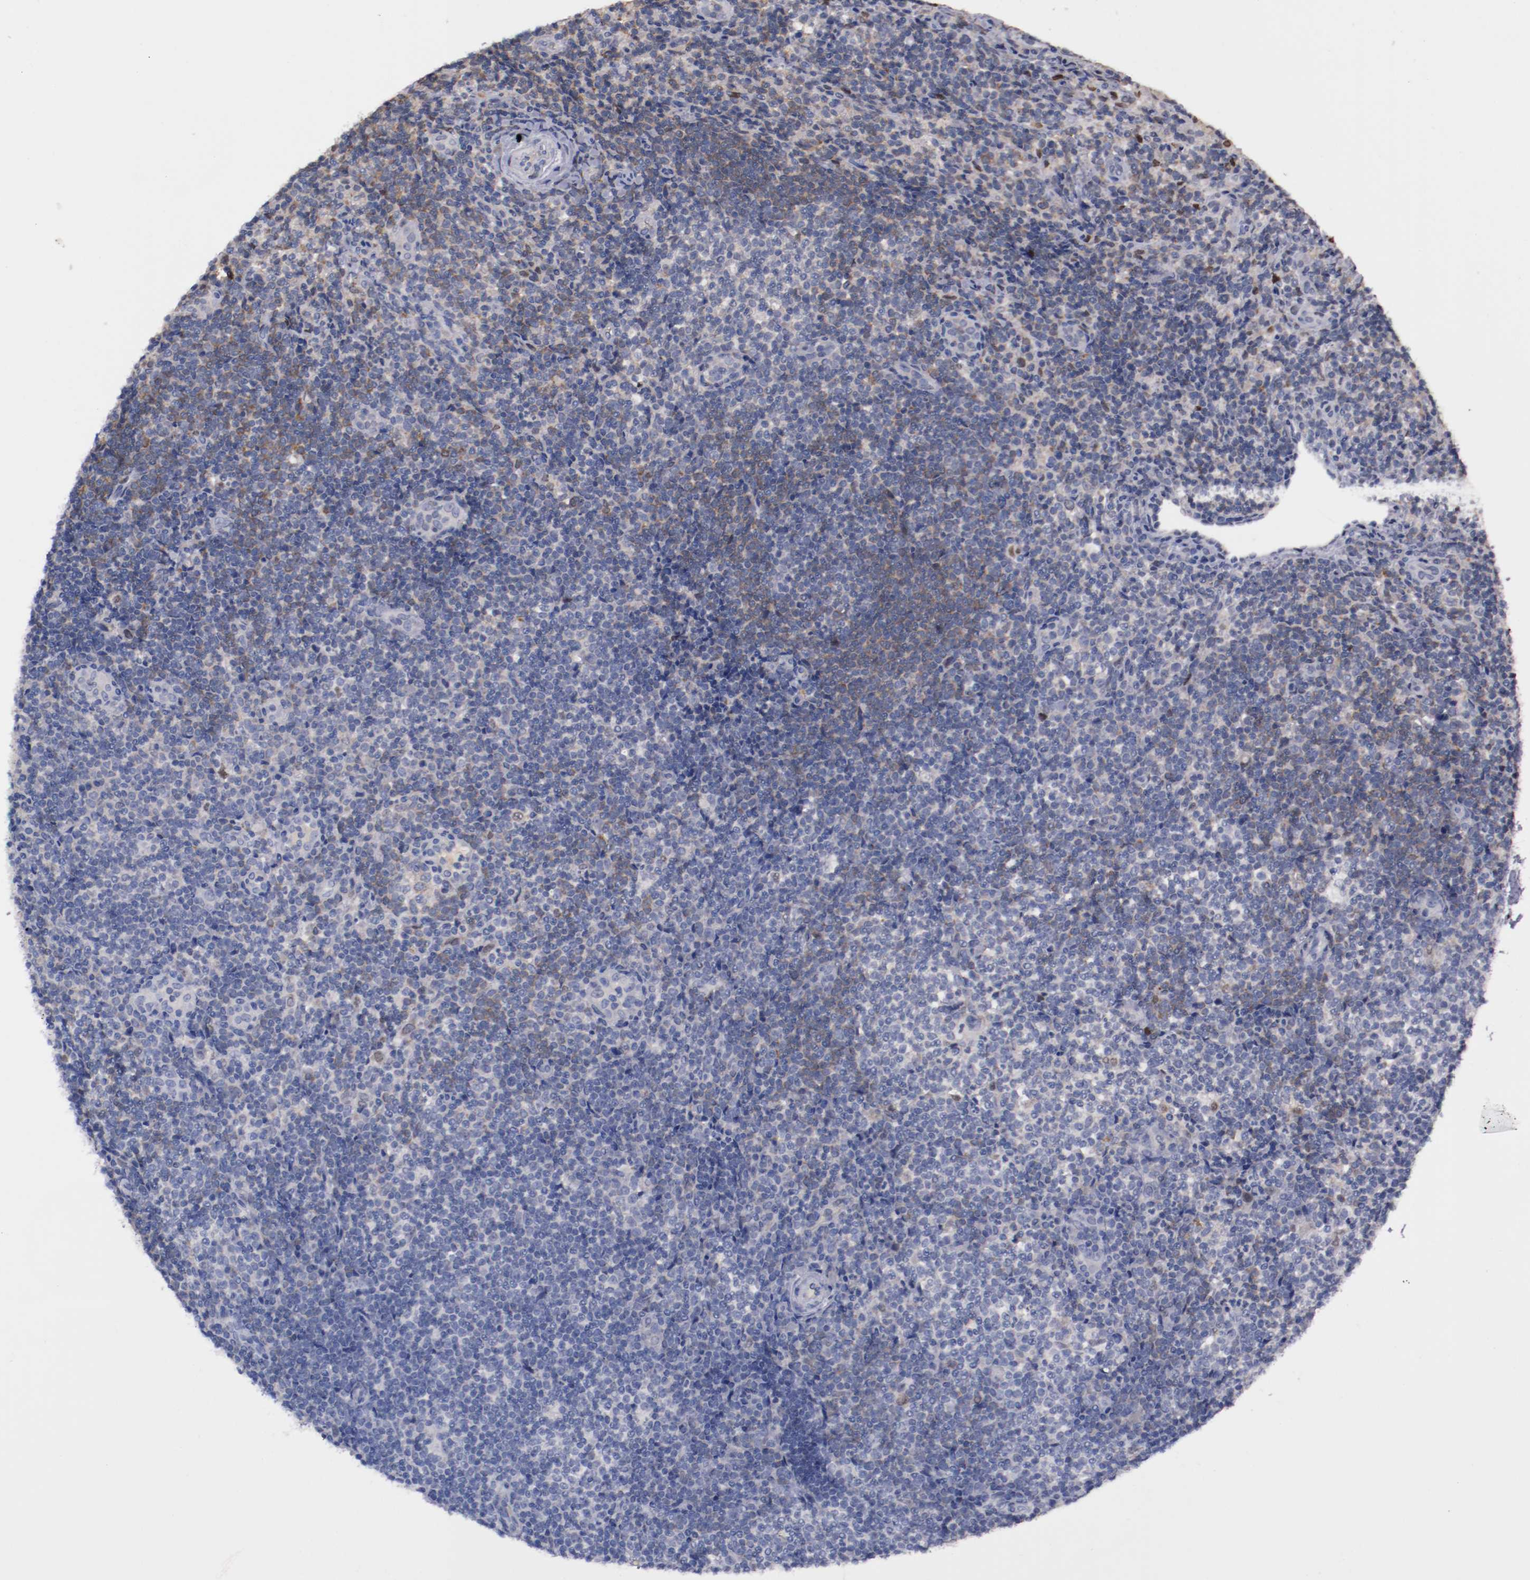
{"staining": {"intensity": "weak", "quantity": "<25%", "location": "cytoplasmic/membranous"}, "tissue": "lymphoma", "cell_type": "Tumor cells", "image_type": "cancer", "snomed": [{"axis": "morphology", "description": "Malignant lymphoma, non-Hodgkin's type, Low grade"}, {"axis": "topography", "description": "Lymph node"}], "caption": "Tumor cells show no significant protein expression in low-grade malignant lymphoma, non-Hodgkin's type. (DAB (3,3'-diaminobenzidine) IHC, high magnification).", "gene": "FAM81A", "patient": {"sex": "female", "age": 76}}